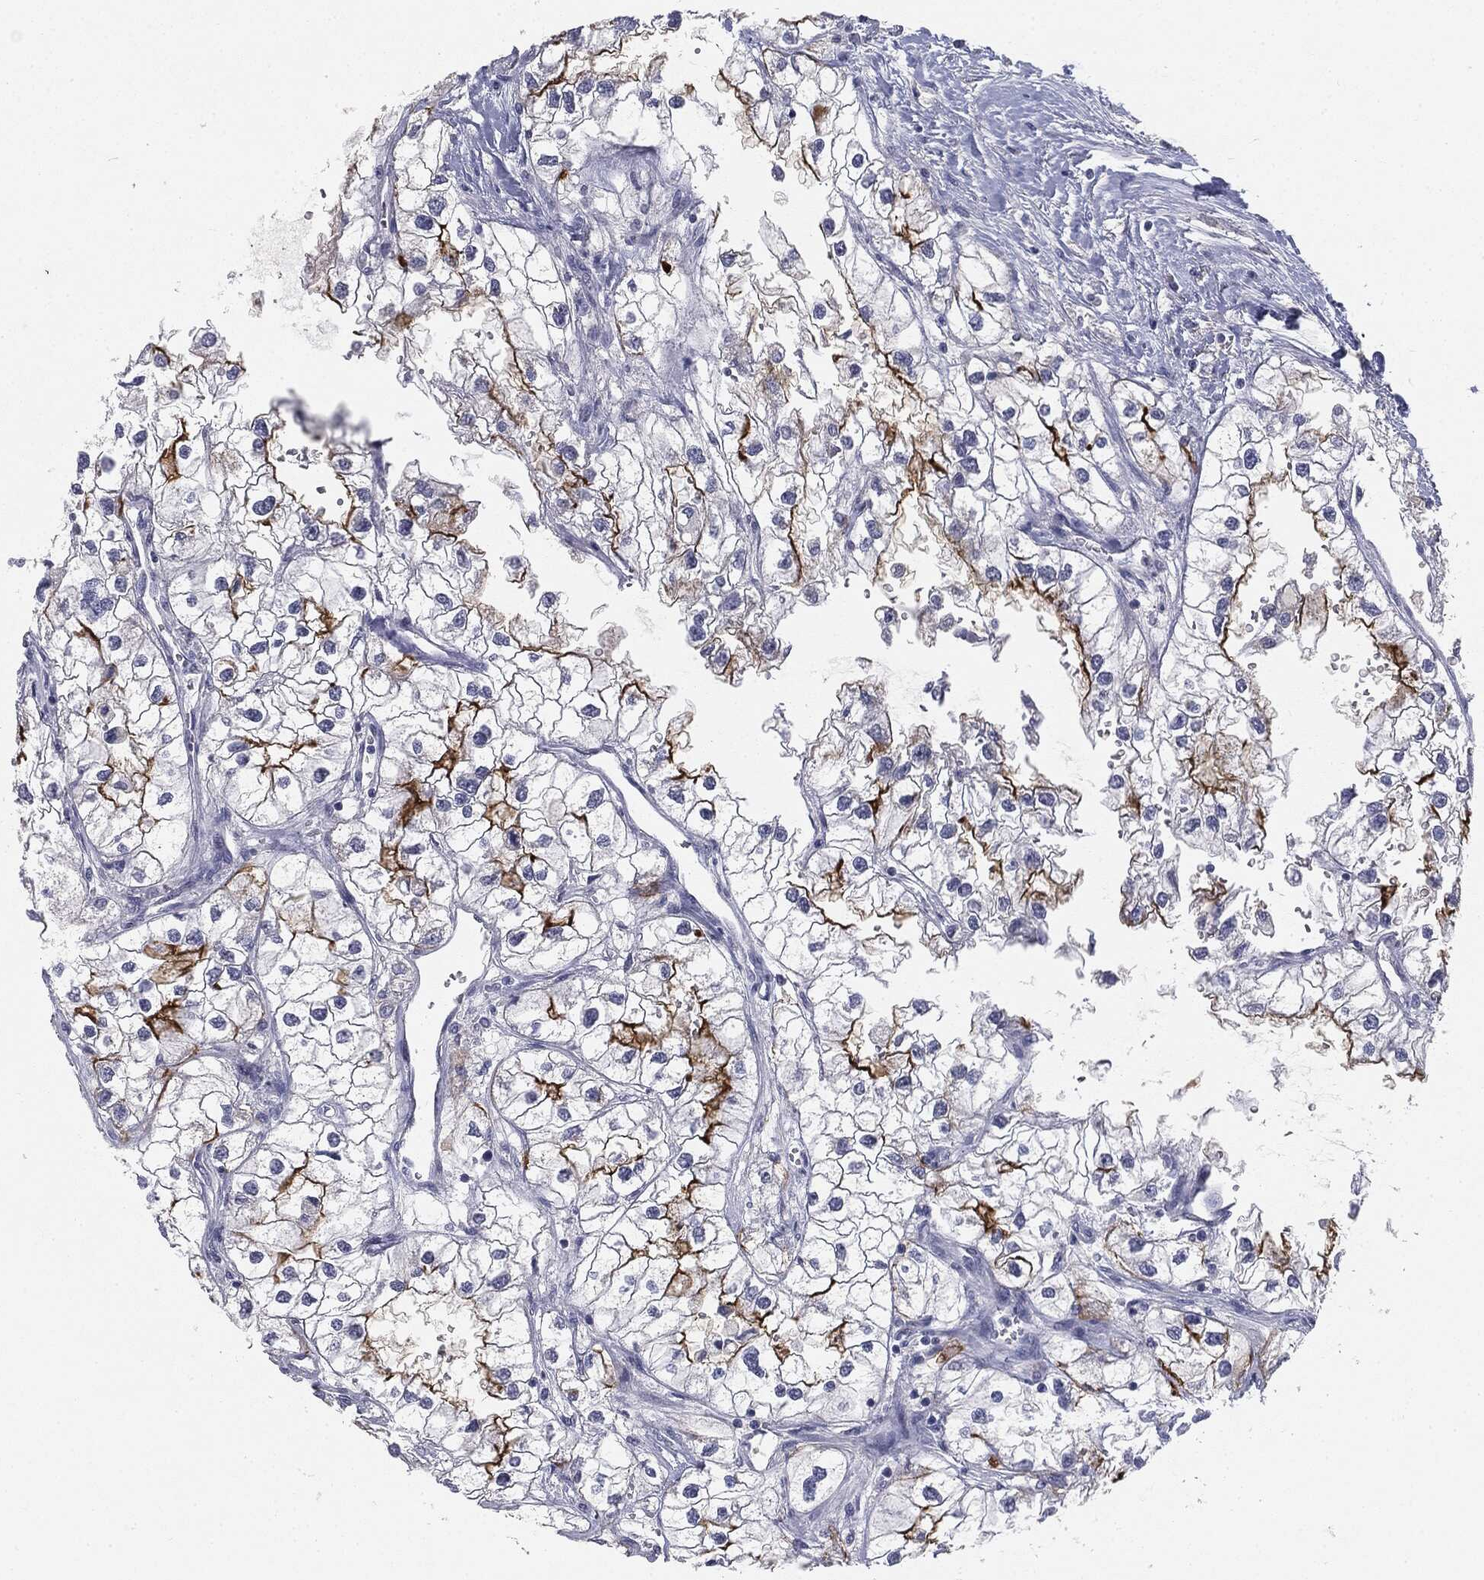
{"staining": {"intensity": "strong", "quantity": "<25%", "location": "cytoplasmic/membranous"}, "tissue": "renal cancer", "cell_type": "Tumor cells", "image_type": "cancer", "snomed": [{"axis": "morphology", "description": "Adenocarcinoma, NOS"}, {"axis": "topography", "description": "Kidney"}], "caption": "Immunohistochemical staining of adenocarcinoma (renal) displays medium levels of strong cytoplasmic/membranous expression in about <25% of tumor cells.", "gene": "MUC1", "patient": {"sex": "male", "age": 59}}